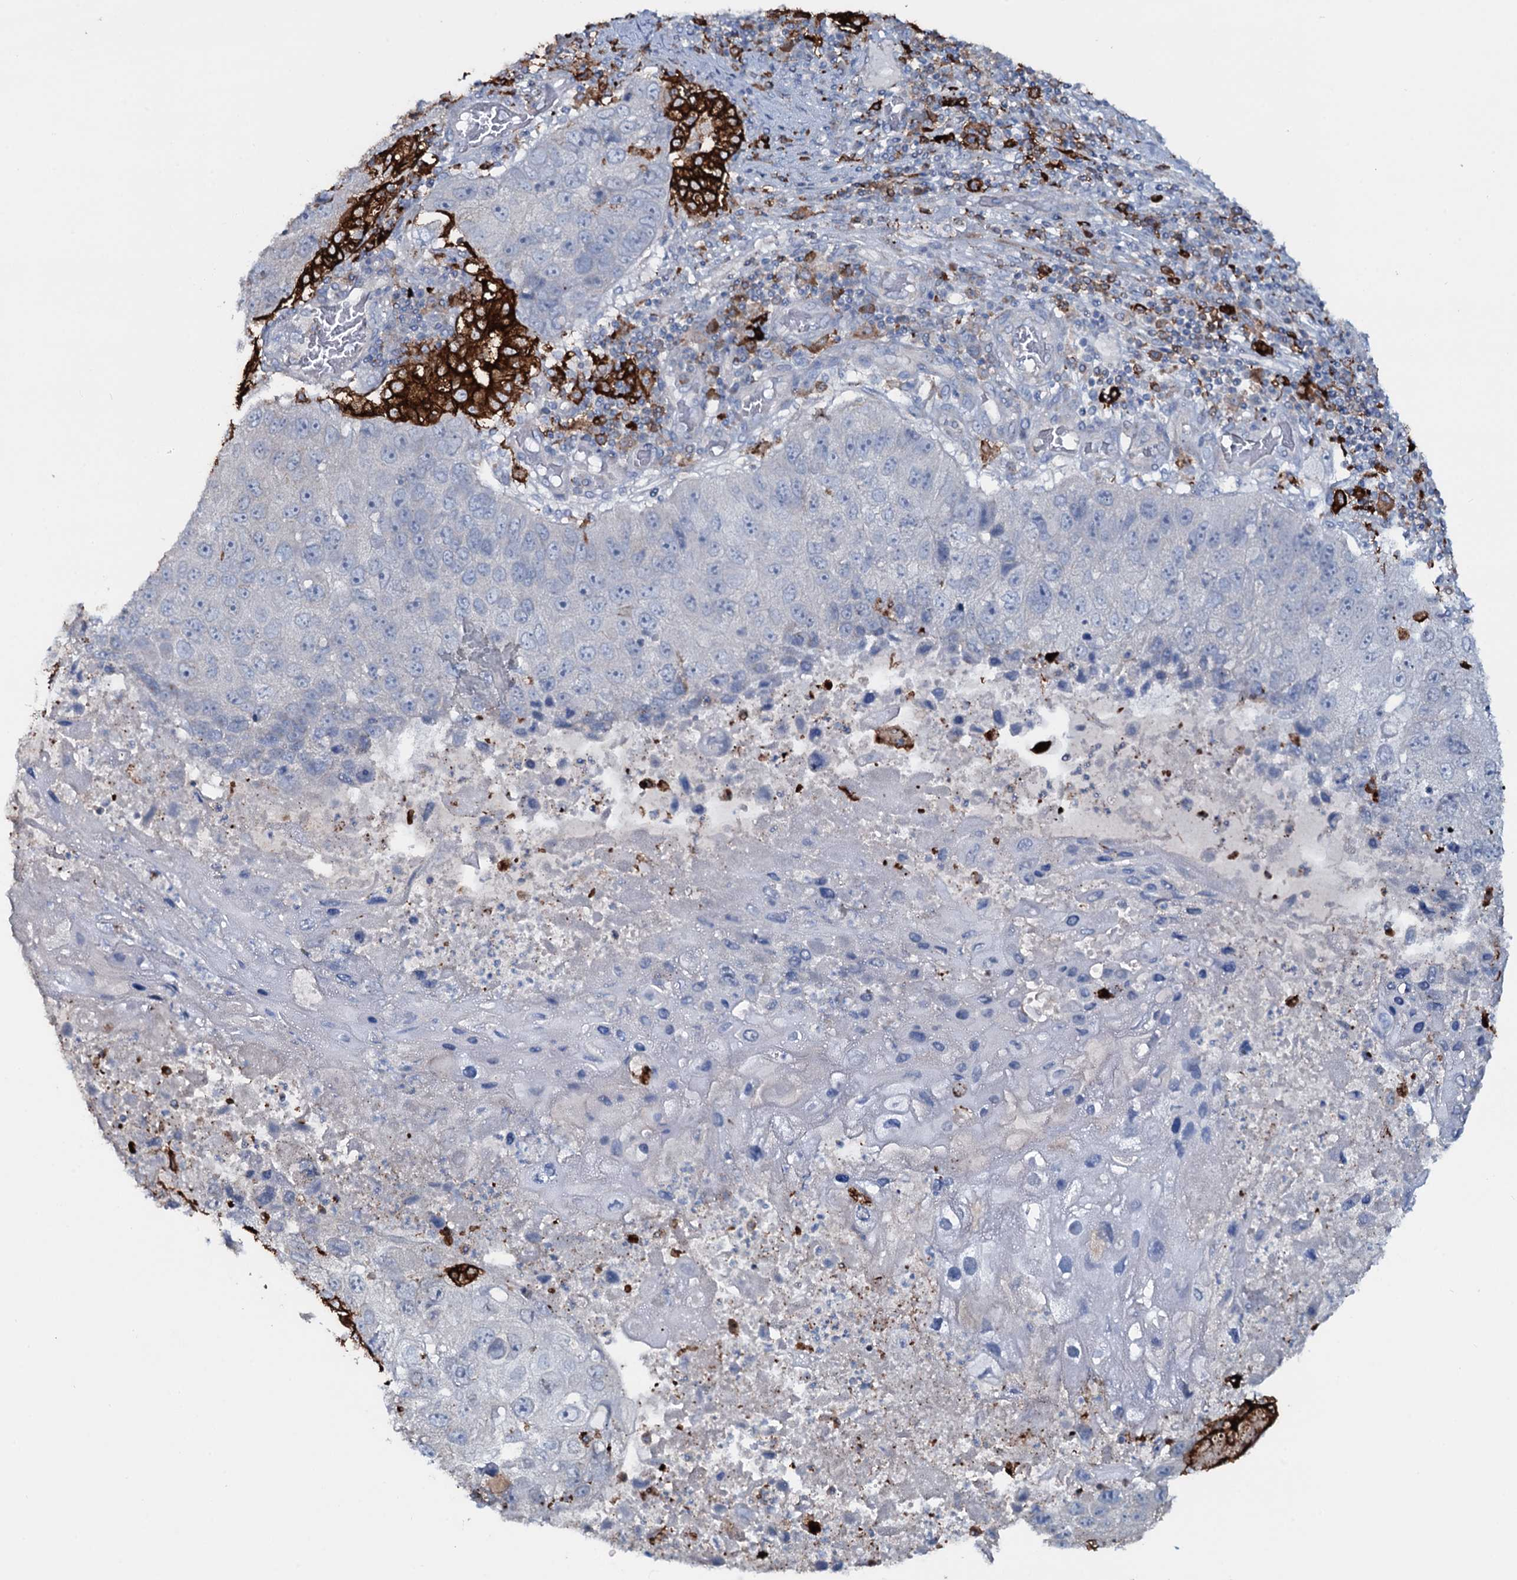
{"staining": {"intensity": "strong", "quantity": "<25%", "location": "cytoplasmic/membranous"}, "tissue": "lung cancer", "cell_type": "Tumor cells", "image_type": "cancer", "snomed": [{"axis": "morphology", "description": "Squamous cell carcinoma, NOS"}, {"axis": "topography", "description": "Lung"}], "caption": "Immunohistochemistry micrograph of human lung squamous cell carcinoma stained for a protein (brown), which exhibits medium levels of strong cytoplasmic/membranous staining in approximately <25% of tumor cells.", "gene": "OSBPL2", "patient": {"sex": "male", "age": 61}}